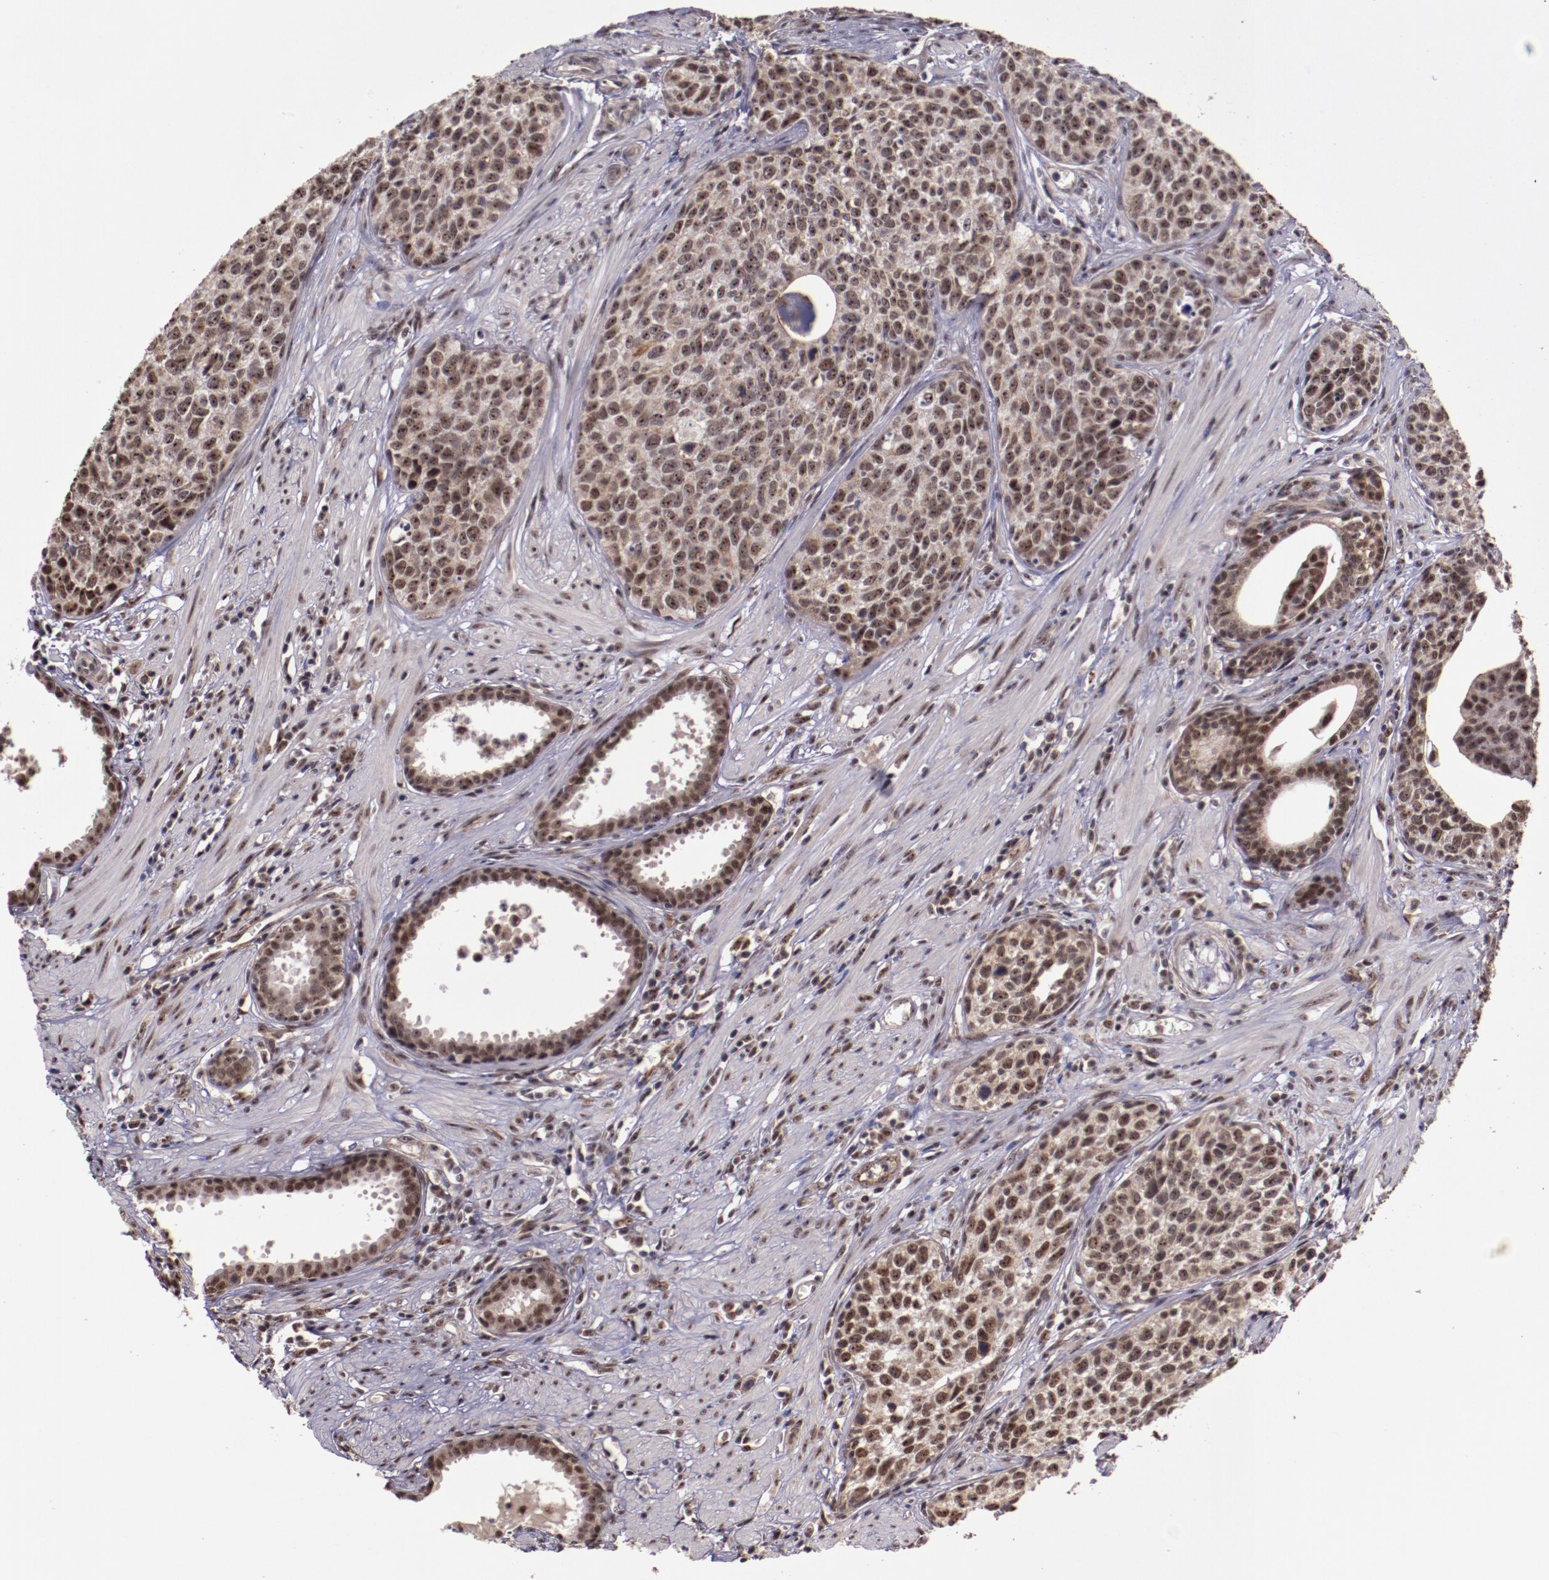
{"staining": {"intensity": "moderate", "quantity": ">75%", "location": "cytoplasmic/membranous,nuclear"}, "tissue": "urothelial cancer", "cell_type": "Tumor cells", "image_type": "cancer", "snomed": [{"axis": "morphology", "description": "Urothelial carcinoma, High grade"}, {"axis": "topography", "description": "Urinary bladder"}], "caption": "Protein staining demonstrates moderate cytoplasmic/membranous and nuclear expression in about >75% of tumor cells in high-grade urothelial carcinoma. (Brightfield microscopy of DAB IHC at high magnification).", "gene": "CECR2", "patient": {"sex": "male", "age": 81}}